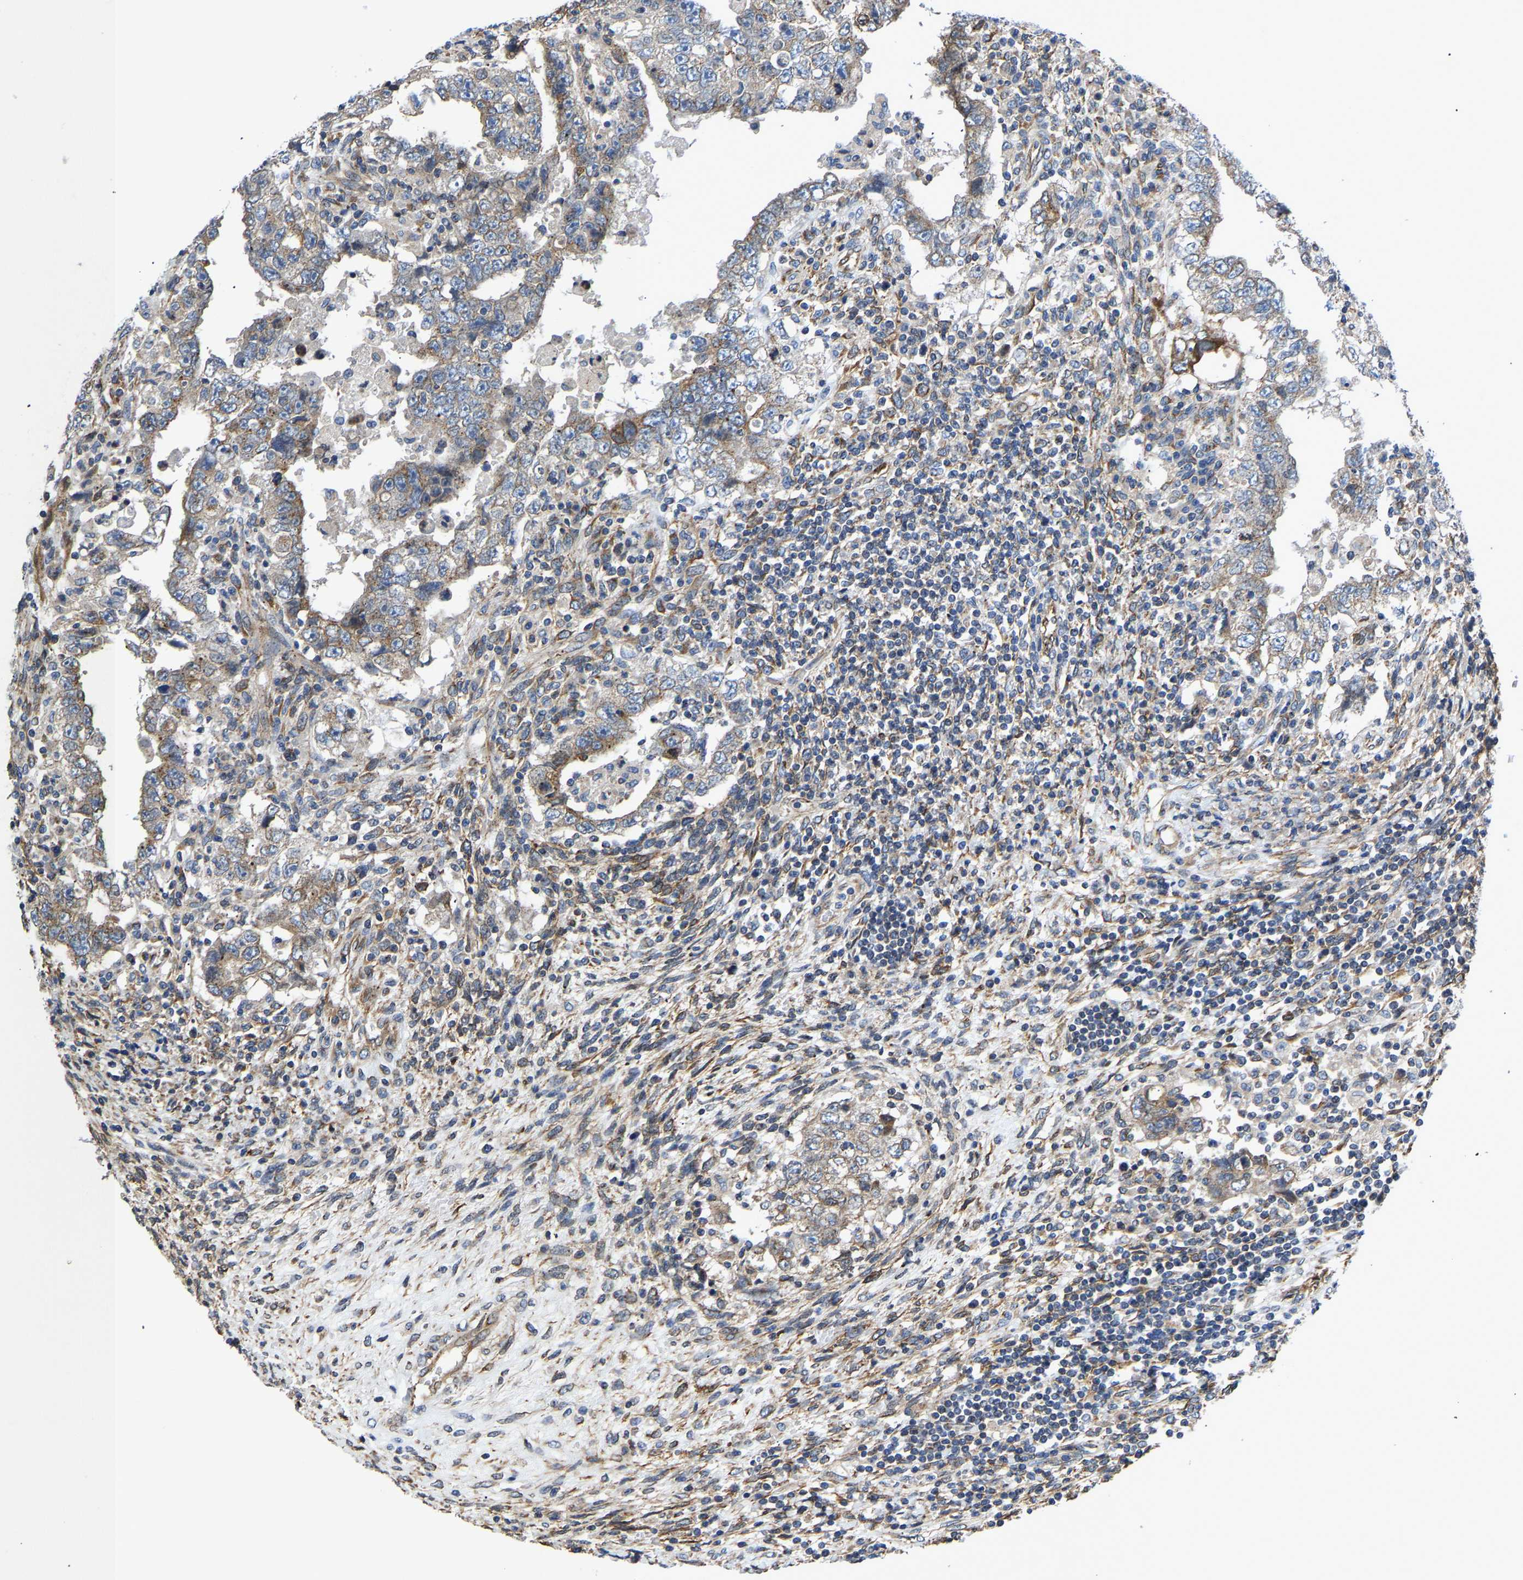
{"staining": {"intensity": "moderate", "quantity": ">75%", "location": "cytoplasmic/membranous"}, "tissue": "testis cancer", "cell_type": "Tumor cells", "image_type": "cancer", "snomed": [{"axis": "morphology", "description": "Carcinoma, Embryonal, NOS"}, {"axis": "topography", "description": "Testis"}], "caption": "Human testis cancer (embryonal carcinoma) stained with a protein marker displays moderate staining in tumor cells.", "gene": "ARL6IP5", "patient": {"sex": "male", "age": 26}}